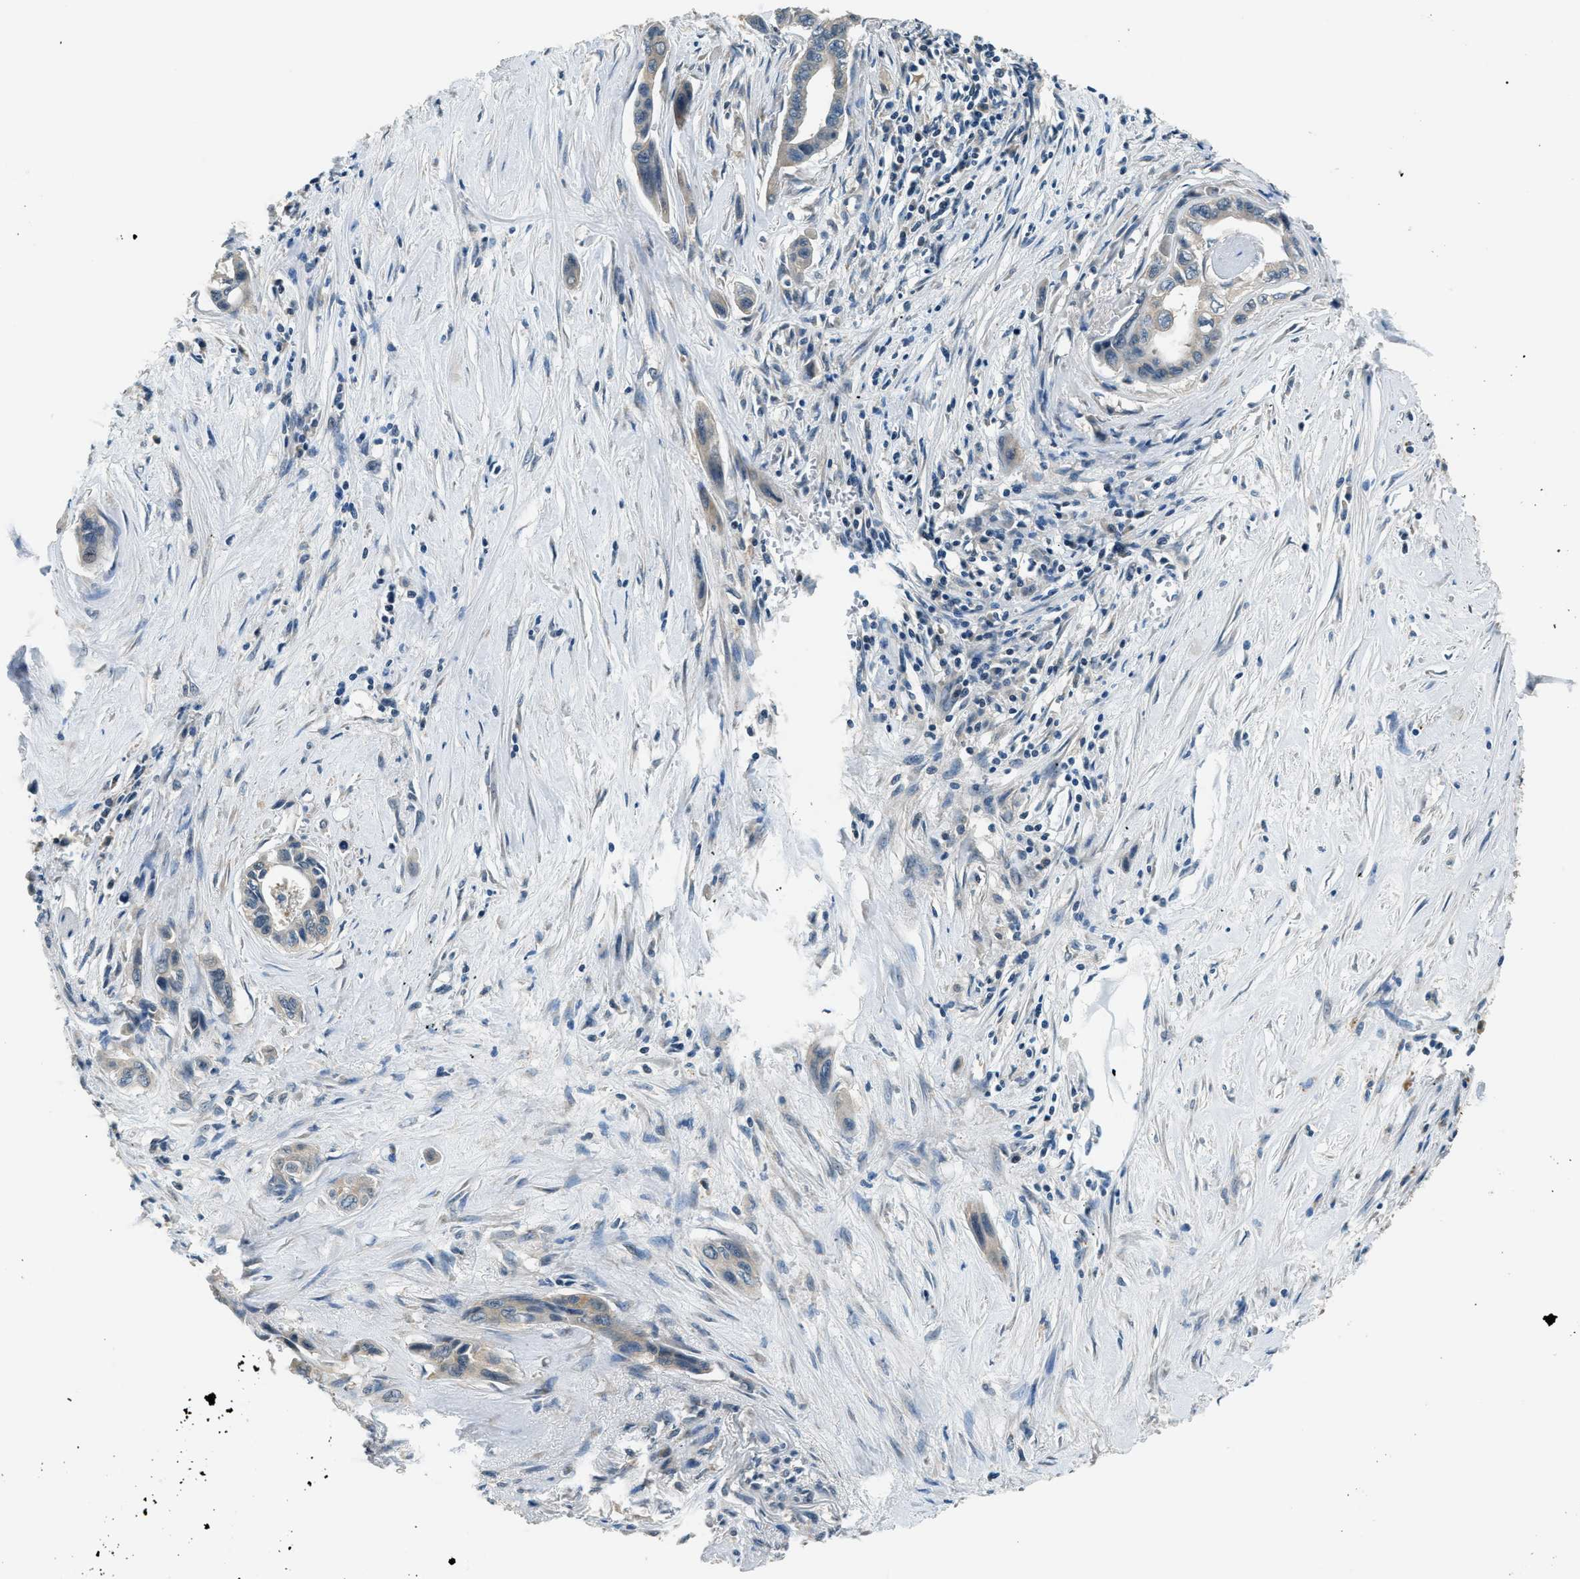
{"staining": {"intensity": "negative", "quantity": "none", "location": "none"}, "tissue": "pancreatic cancer", "cell_type": "Tumor cells", "image_type": "cancer", "snomed": [{"axis": "morphology", "description": "Adenocarcinoma, NOS"}, {"axis": "topography", "description": "Pancreas"}], "caption": "Pancreatic cancer (adenocarcinoma) was stained to show a protein in brown. There is no significant staining in tumor cells. (Immunohistochemistry, brightfield microscopy, high magnification).", "gene": "NME8", "patient": {"sex": "male", "age": 73}}